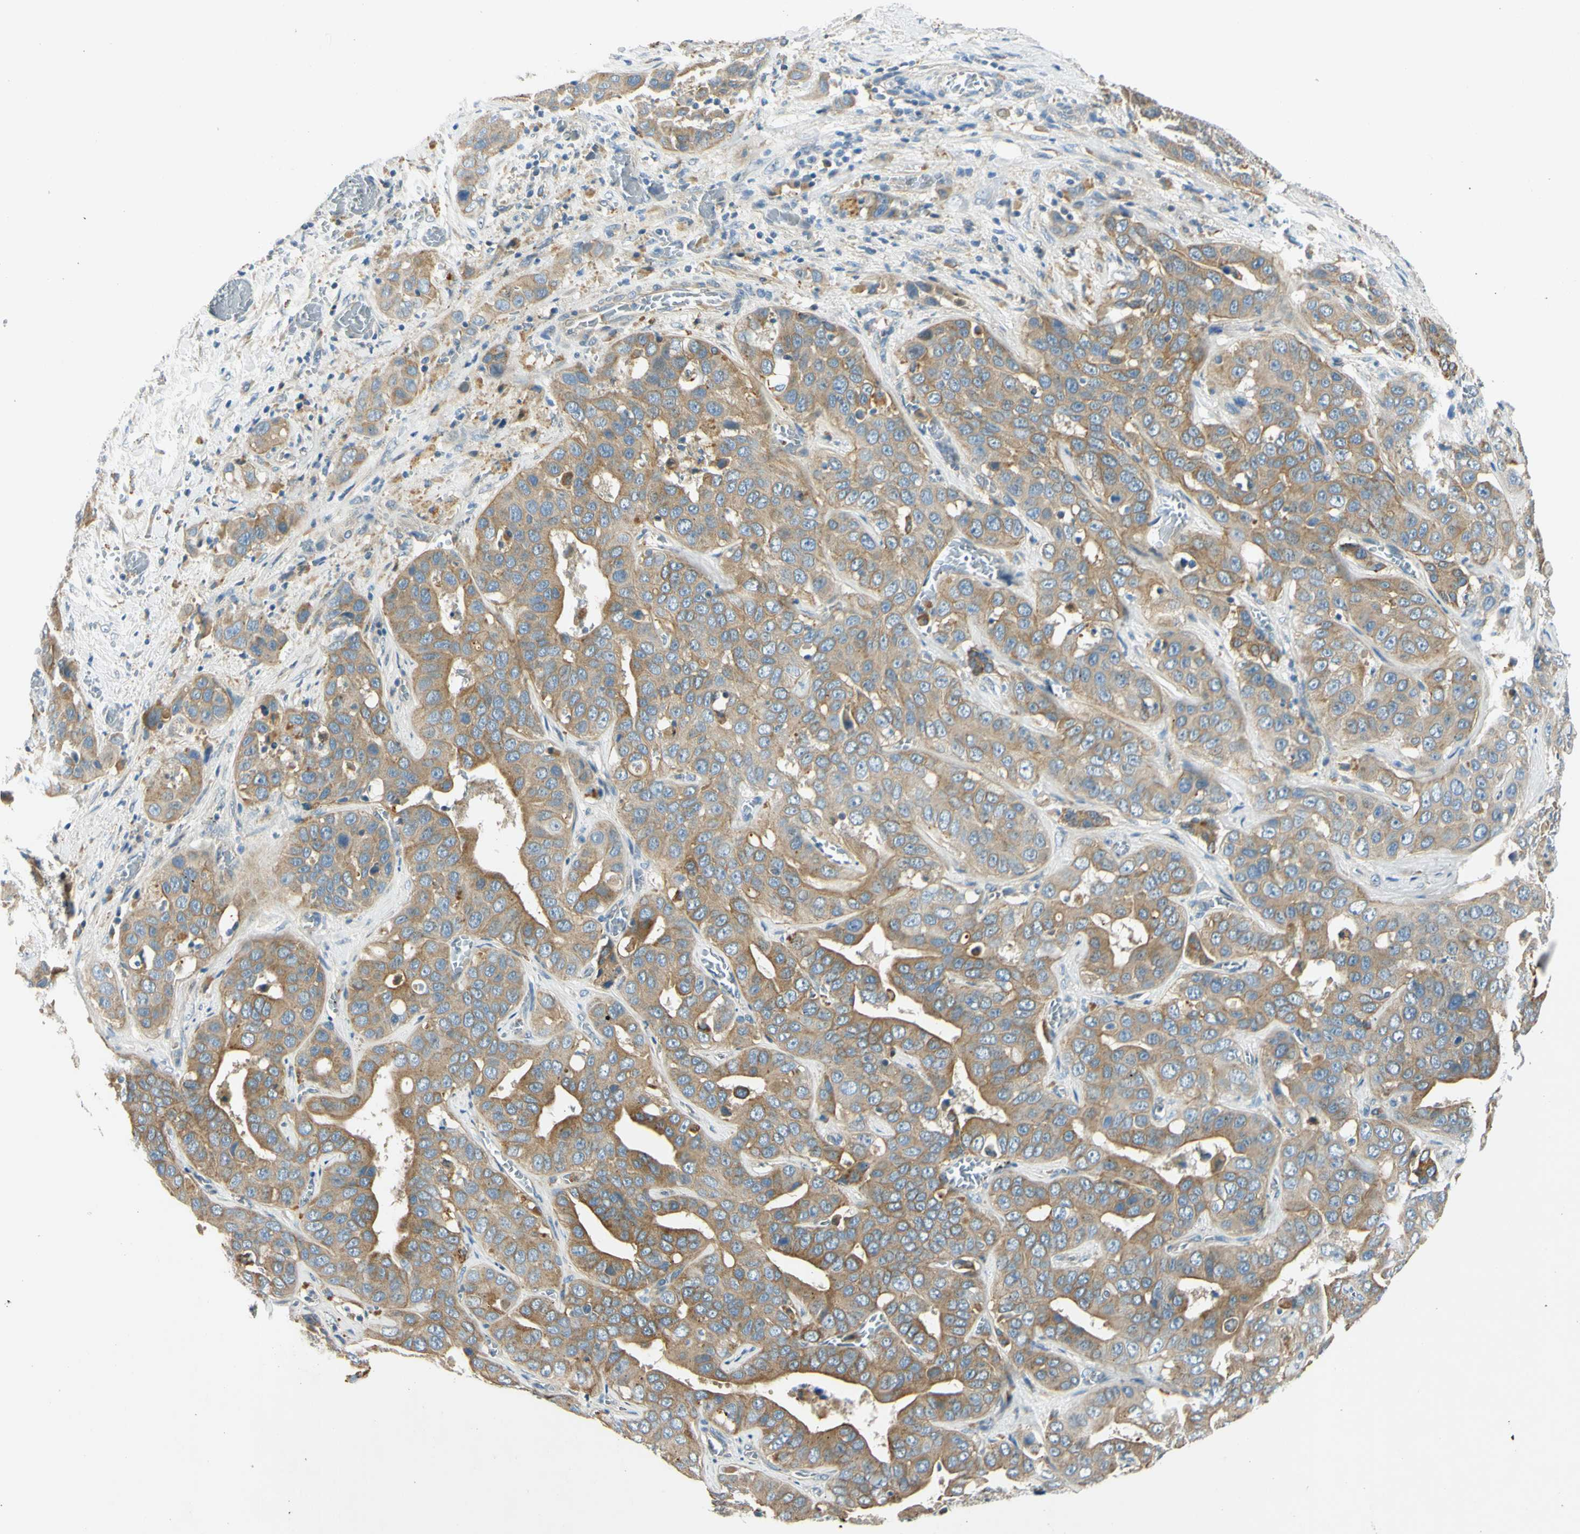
{"staining": {"intensity": "moderate", "quantity": ">75%", "location": "cytoplasmic/membranous"}, "tissue": "liver cancer", "cell_type": "Tumor cells", "image_type": "cancer", "snomed": [{"axis": "morphology", "description": "Cholangiocarcinoma"}, {"axis": "topography", "description": "Liver"}], "caption": "This is a photomicrograph of IHC staining of liver cancer (cholangiocarcinoma), which shows moderate staining in the cytoplasmic/membranous of tumor cells.", "gene": "LAMA3", "patient": {"sex": "female", "age": 52}}